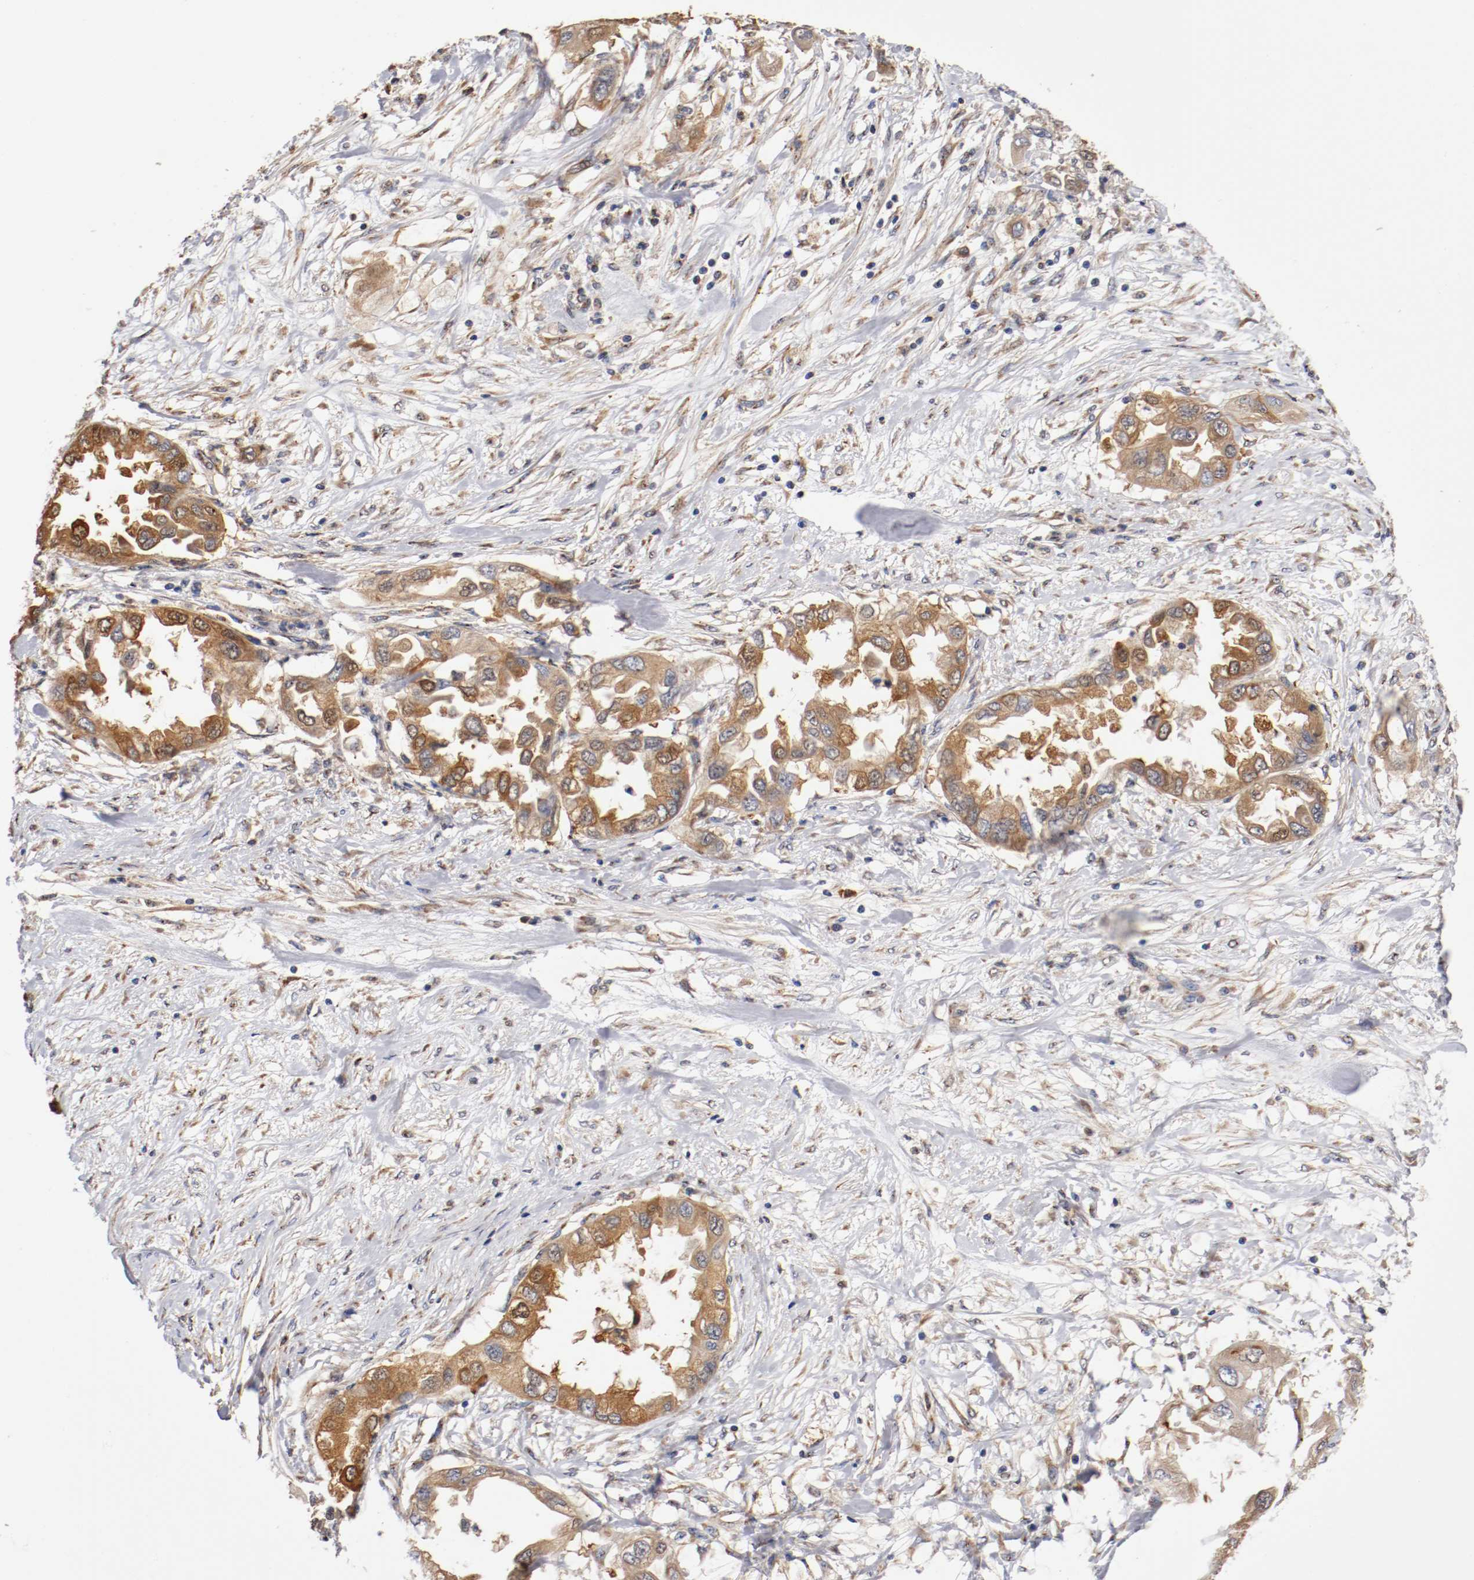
{"staining": {"intensity": "moderate", "quantity": ">75%", "location": "cytoplasmic/membranous"}, "tissue": "endometrial cancer", "cell_type": "Tumor cells", "image_type": "cancer", "snomed": [{"axis": "morphology", "description": "Adenocarcinoma, NOS"}, {"axis": "topography", "description": "Endometrium"}], "caption": "Moderate cytoplasmic/membranous staining is present in about >75% of tumor cells in endometrial adenocarcinoma. The protein of interest is shown in brown color, while the nuclei are stained blue.", "gene": "TNFSF13", "patient": {"sex": "female", "age": 67}}